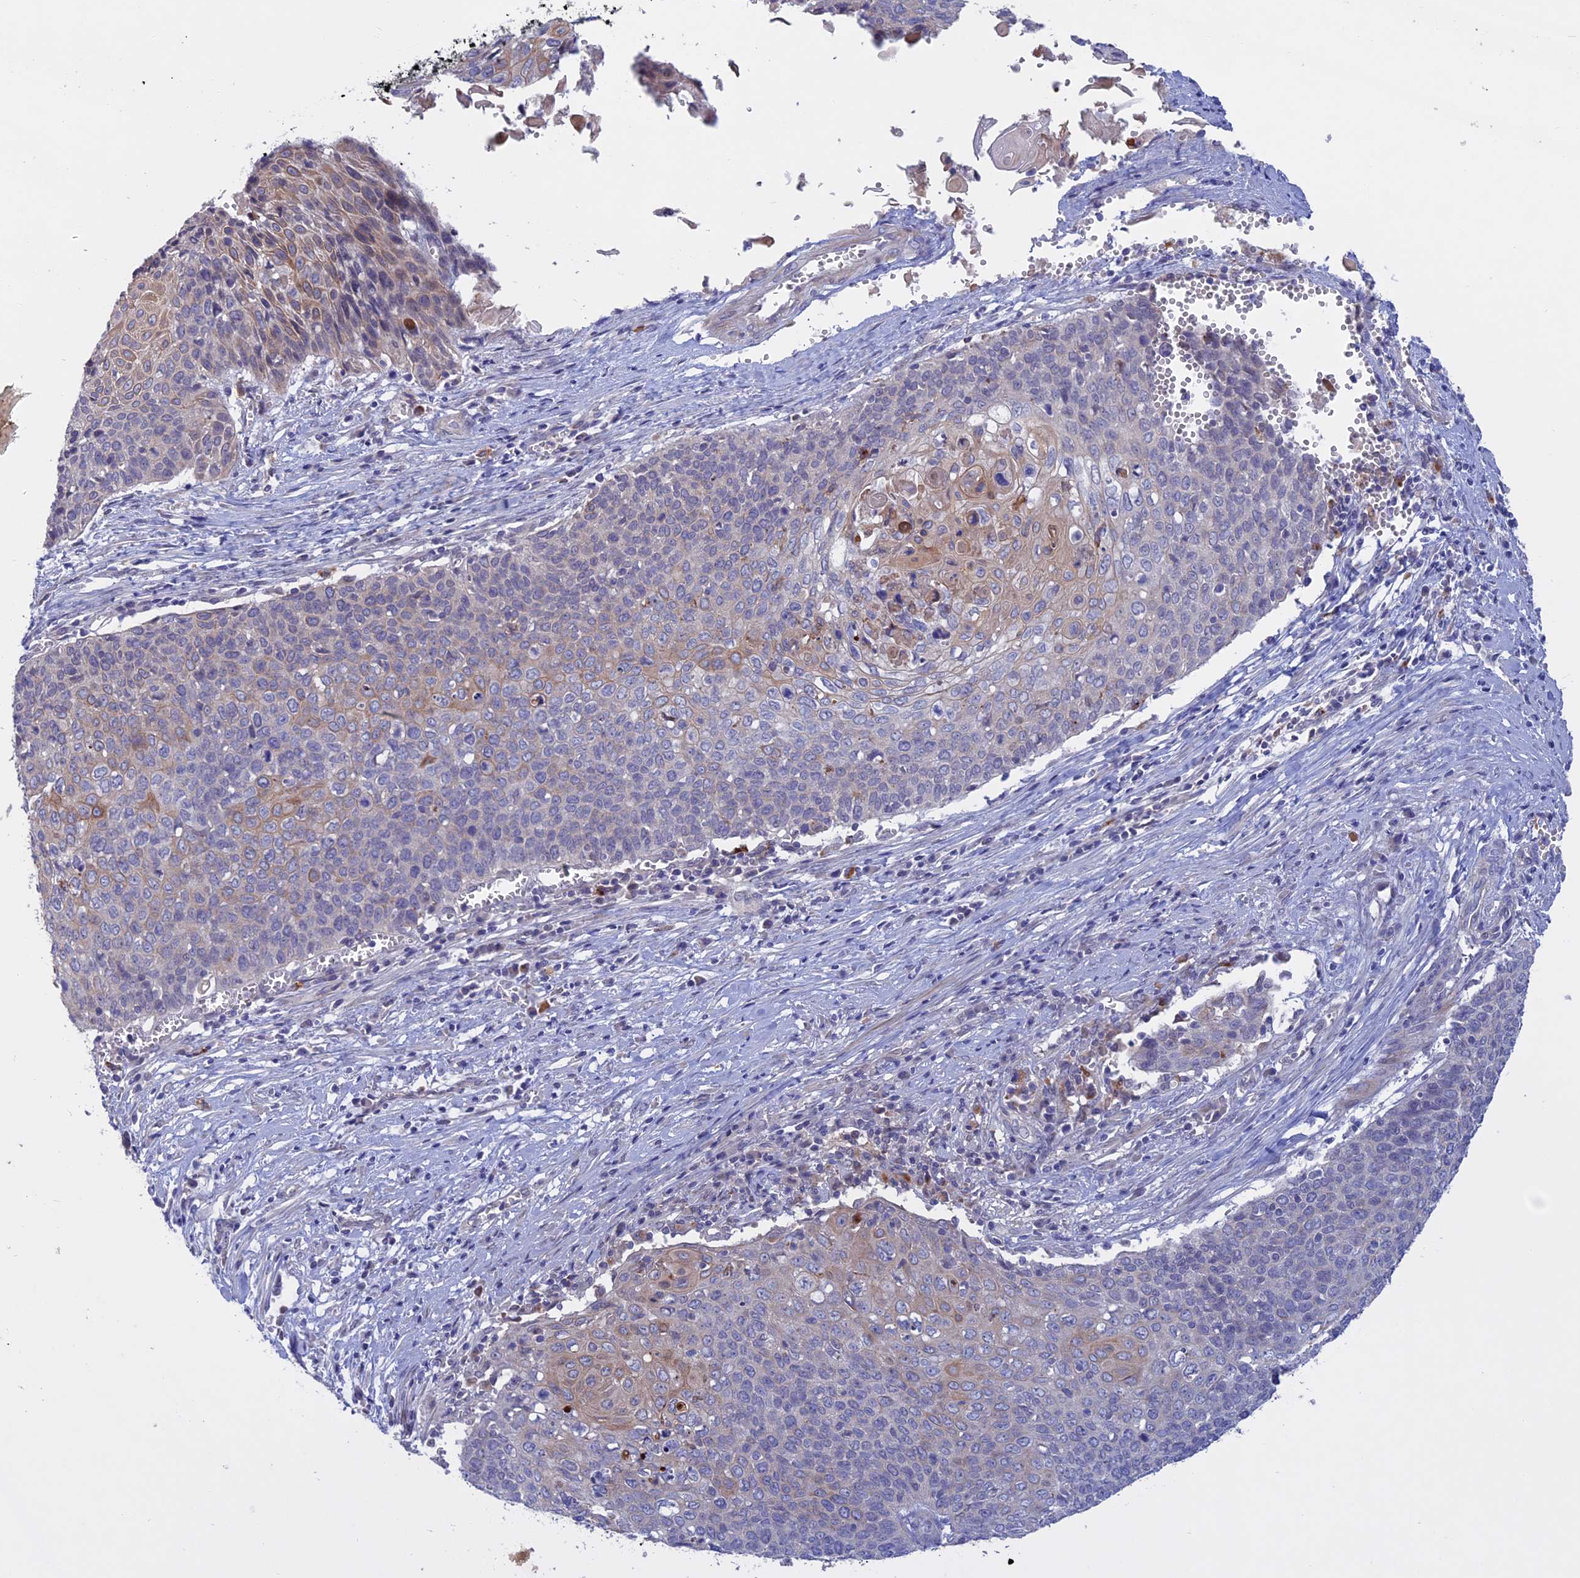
{"staining": {"intensity": "weak", "quantity": "<25%", "location": "cytoplasmic/membranous"}, "tissue": "cervical cancer", "cell_type": "Tumor cells", "image_type": "cancer", "snomed": [{"axis": "morphology", "description": "Squamous cell carcinoma, NOS"}, {"axis": "topography", "description": "Cervix"}], "caption": "There is no significant expression in tumor cells of cervical squamous cell carcinoma.", "gene": "SLC2A6", "patient": {"sex": "female", "age": 39}}